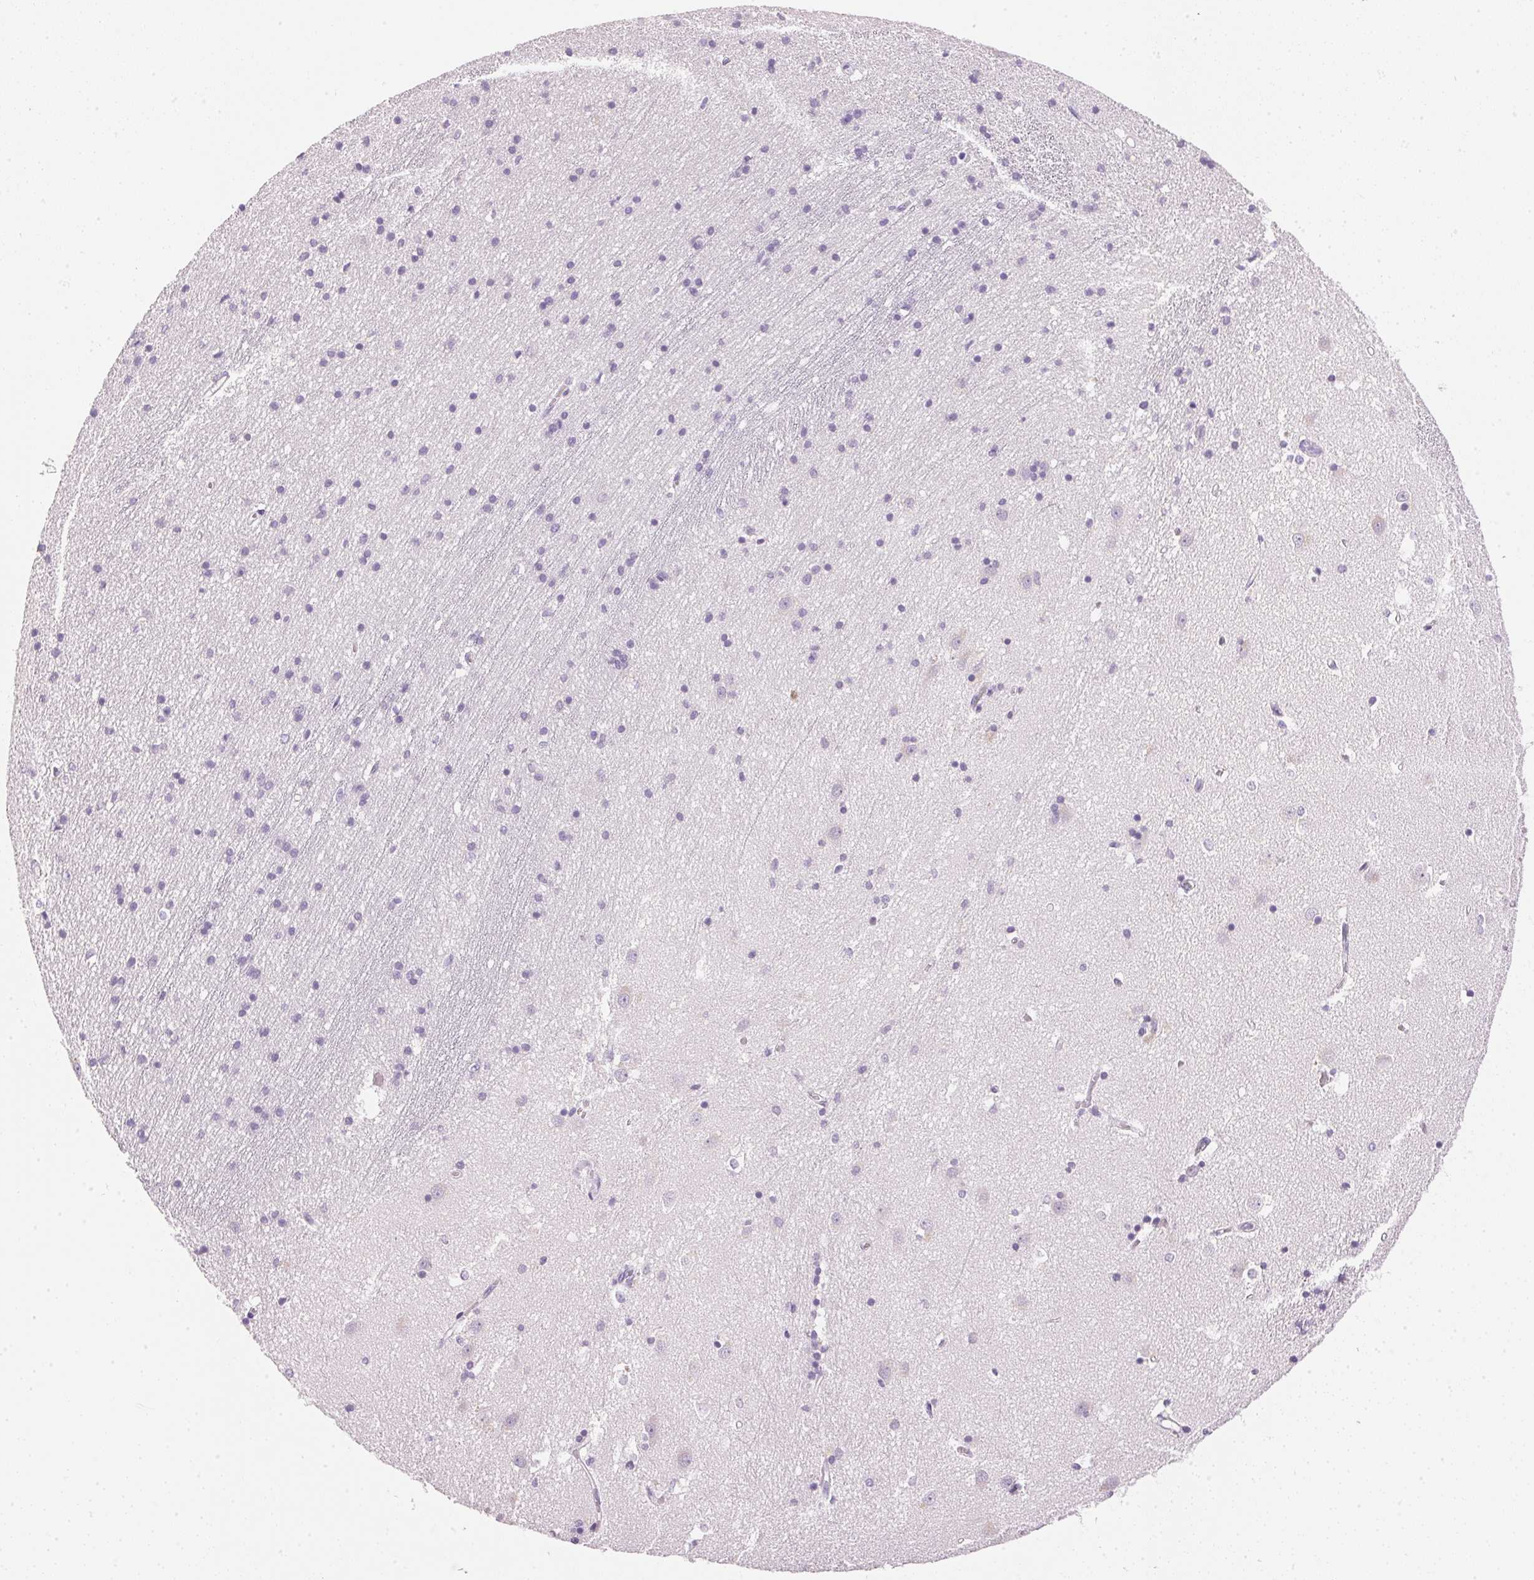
{"staining": {"intensity": "negative", "quantity": "none", "location": "none"}, "tissue": "caudate", "cell_type": "Glial cells", "image_type": "normal", "snomed": [{"axis": "morphology", "description": "Normal tissue, NOS"}, {"axis": "topography", "description": "Lateral ventricle wall"}], "caption": "An IHC photomicrograph of normal caudate is shown. There is no staining in glial cells of caudate.", "gene": "IGFBP1", "patient": {"sex": "male", "age": 54}}